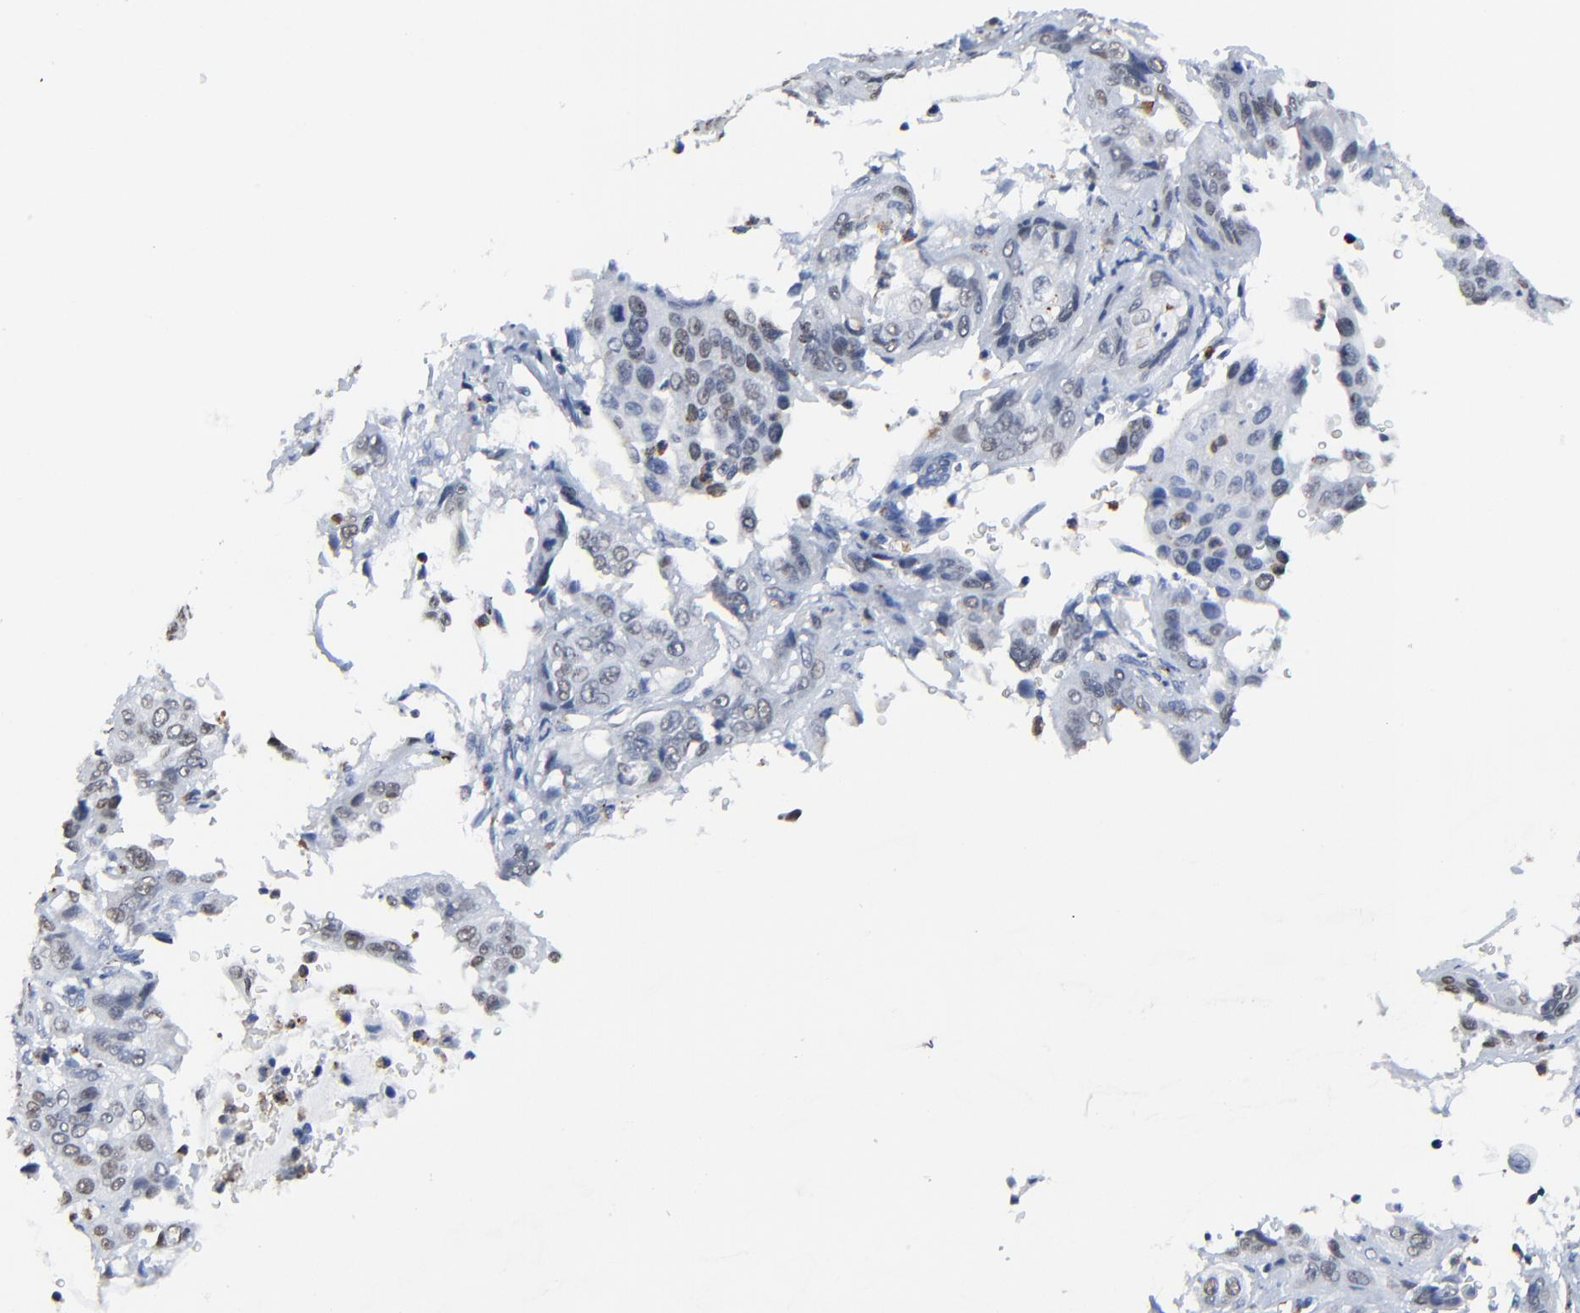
{"staining": {"intensity": "weak", "quantity": "25%-75%", "location": "nuclear"}, "tissue": "cervical cancer", "cell_type": "Tumor cells", "image_type": "cancer", "snomed": [{"axis": "morphology", "description": "Squamous cell carcinoma, NOS"}, {"axis": "topography", "description": "Cervix"}], "caption": "An image of human cervical cancer stained for a protein demonstrates weak nuclear brown staining in tumor cells.", "gene": "BIRC3", "patient": {"sex": "female", "age": 41}}